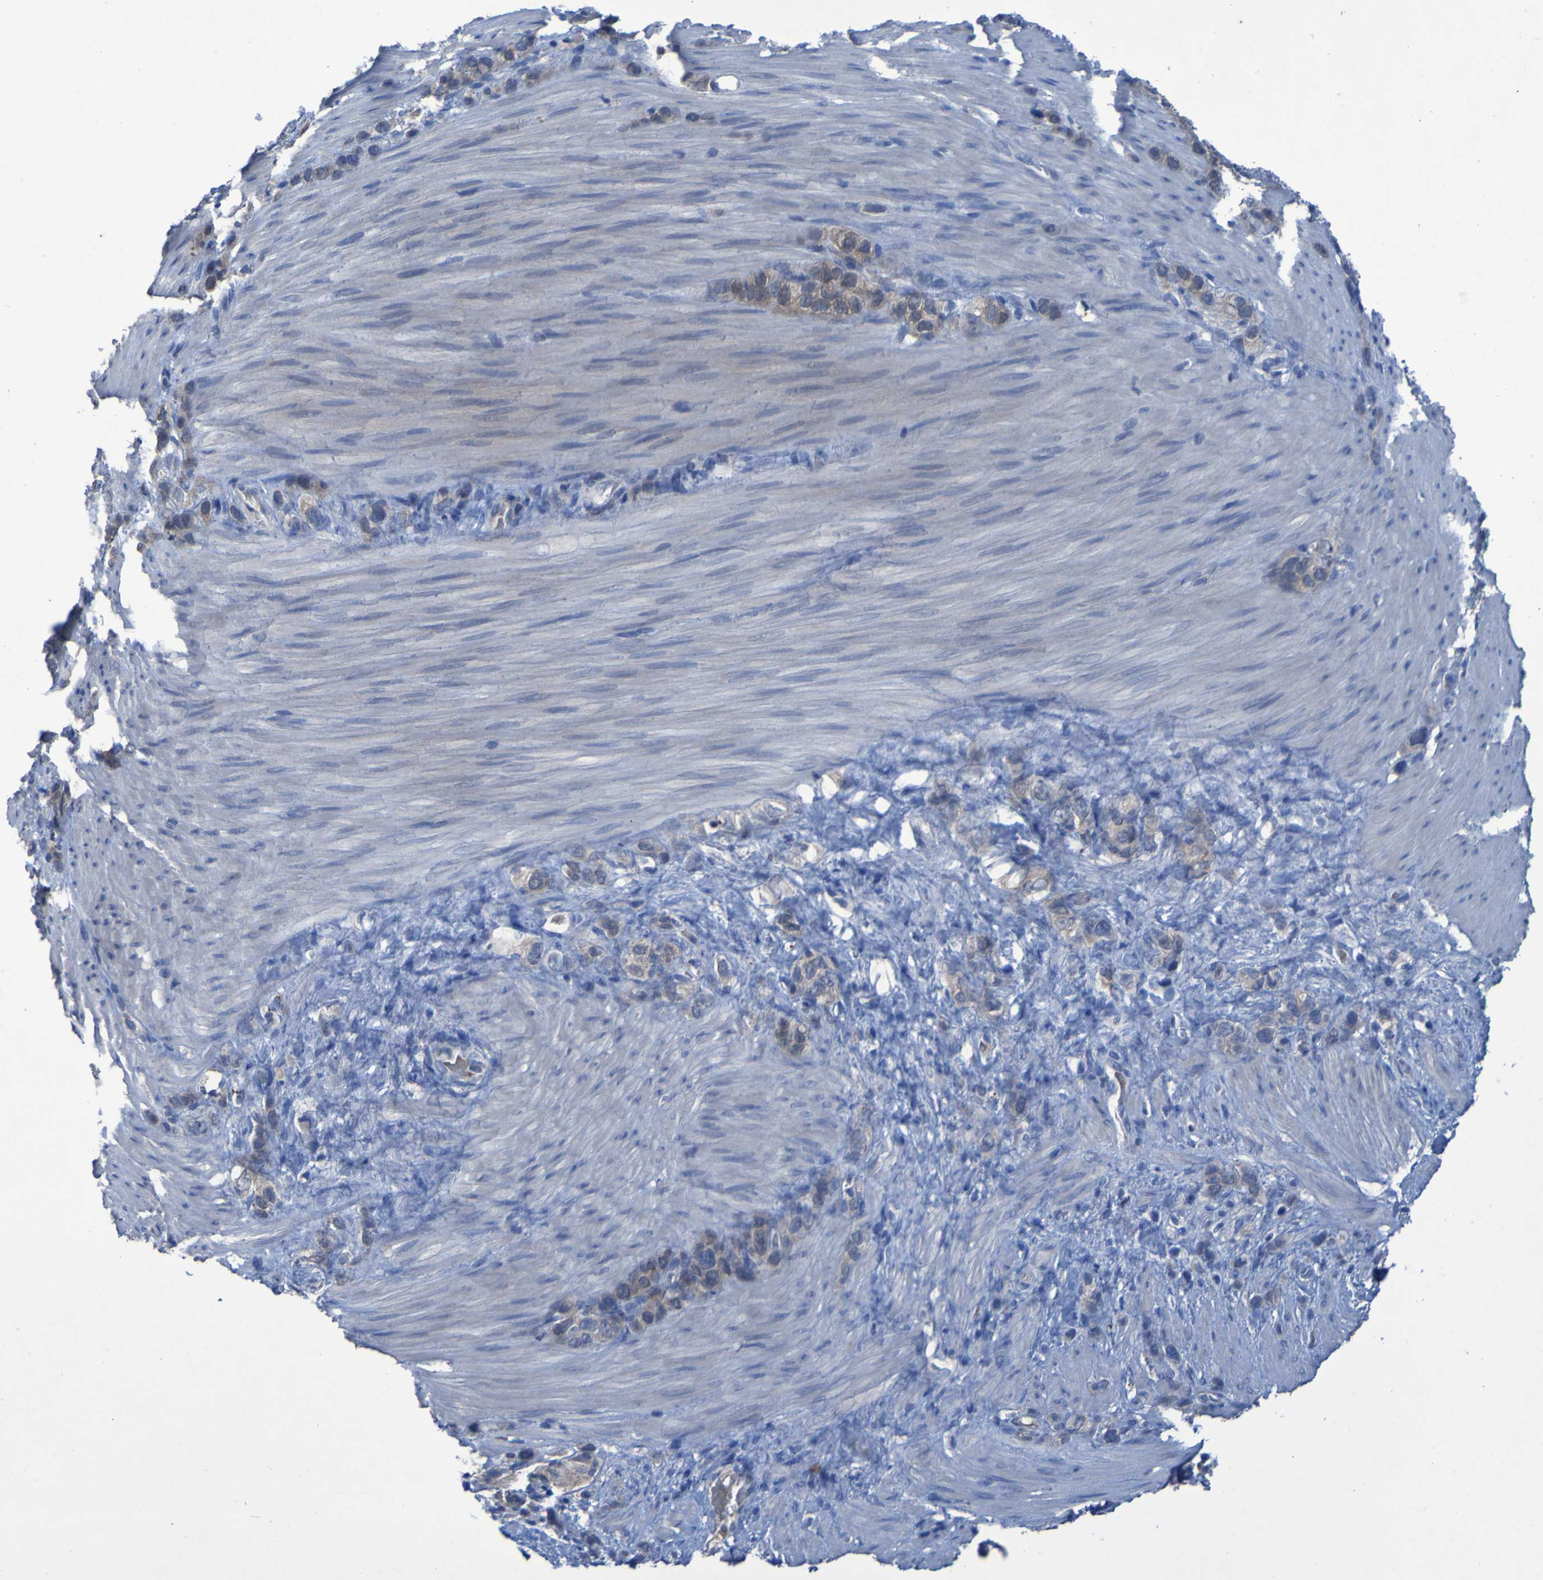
{"staining": {"intensity": "weak", "quantity": "25%-75%", "location": "cytoplasmic/membranous"}, "tissue": "stomach cancer", "cell_type": "Tumor cells", "image_type": "cancer", "snomed": [{"axis": "morphology", "description": "Adenocarcinoma, NOS"}, {"axis": "morphology", "description": "Adenocarcinoma, High grade"}, {"axis": "topography", "description": "Stomach, upper"}, {"axis": "topography", "description": "Stomach, lower"}], "caption": "Immunohistochemistry (IHC) of human stomach cancer displays low levels of weak cytoplasmic/membranous expression in approximately 25%-75% of tumor cells. The protein of interest is shown in brown color, while the nuclei are stained blue.", "gene": "SGK2", "patient": {"sex": "female", "age": 65}}